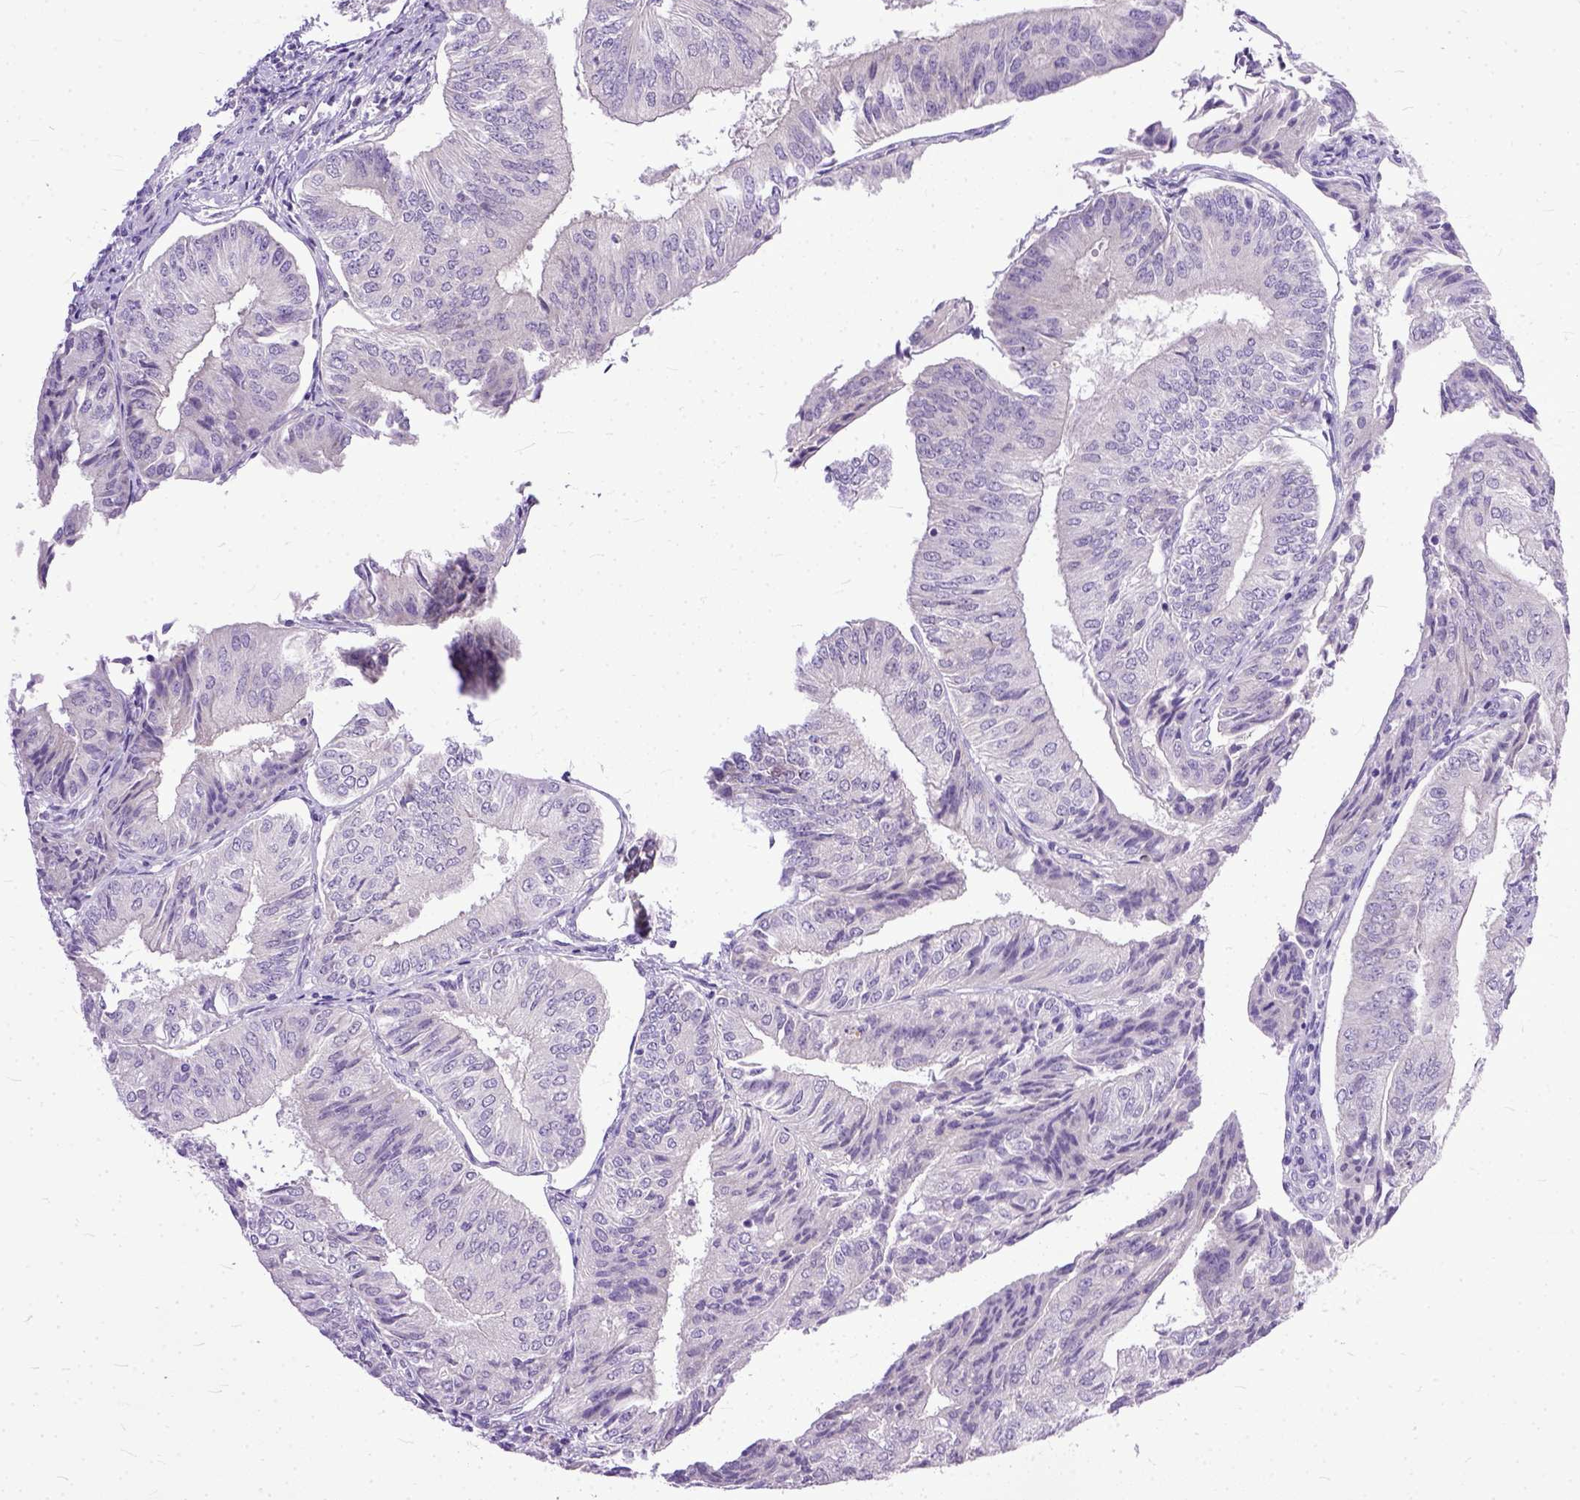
{"staining": {"intensity": "negative", "quantity": "none", "location": "none"}, "tissue": "endometrial cancer", "cell_type": "Tumor cells", "image_type": "cancer", "snomed": [{"axis": "morphology", "description": "Adenocarcinoma, NOS"}, {"axis": "topography", "description": "Endometrium"}], "caption": "Endometrial cancer (adenocarcinoma) was stained to show a protein in brown. There is no significant positivity in tumor cells.", "gene": "TCEAL7", "patient": {"sex": "female", "age": 58}}